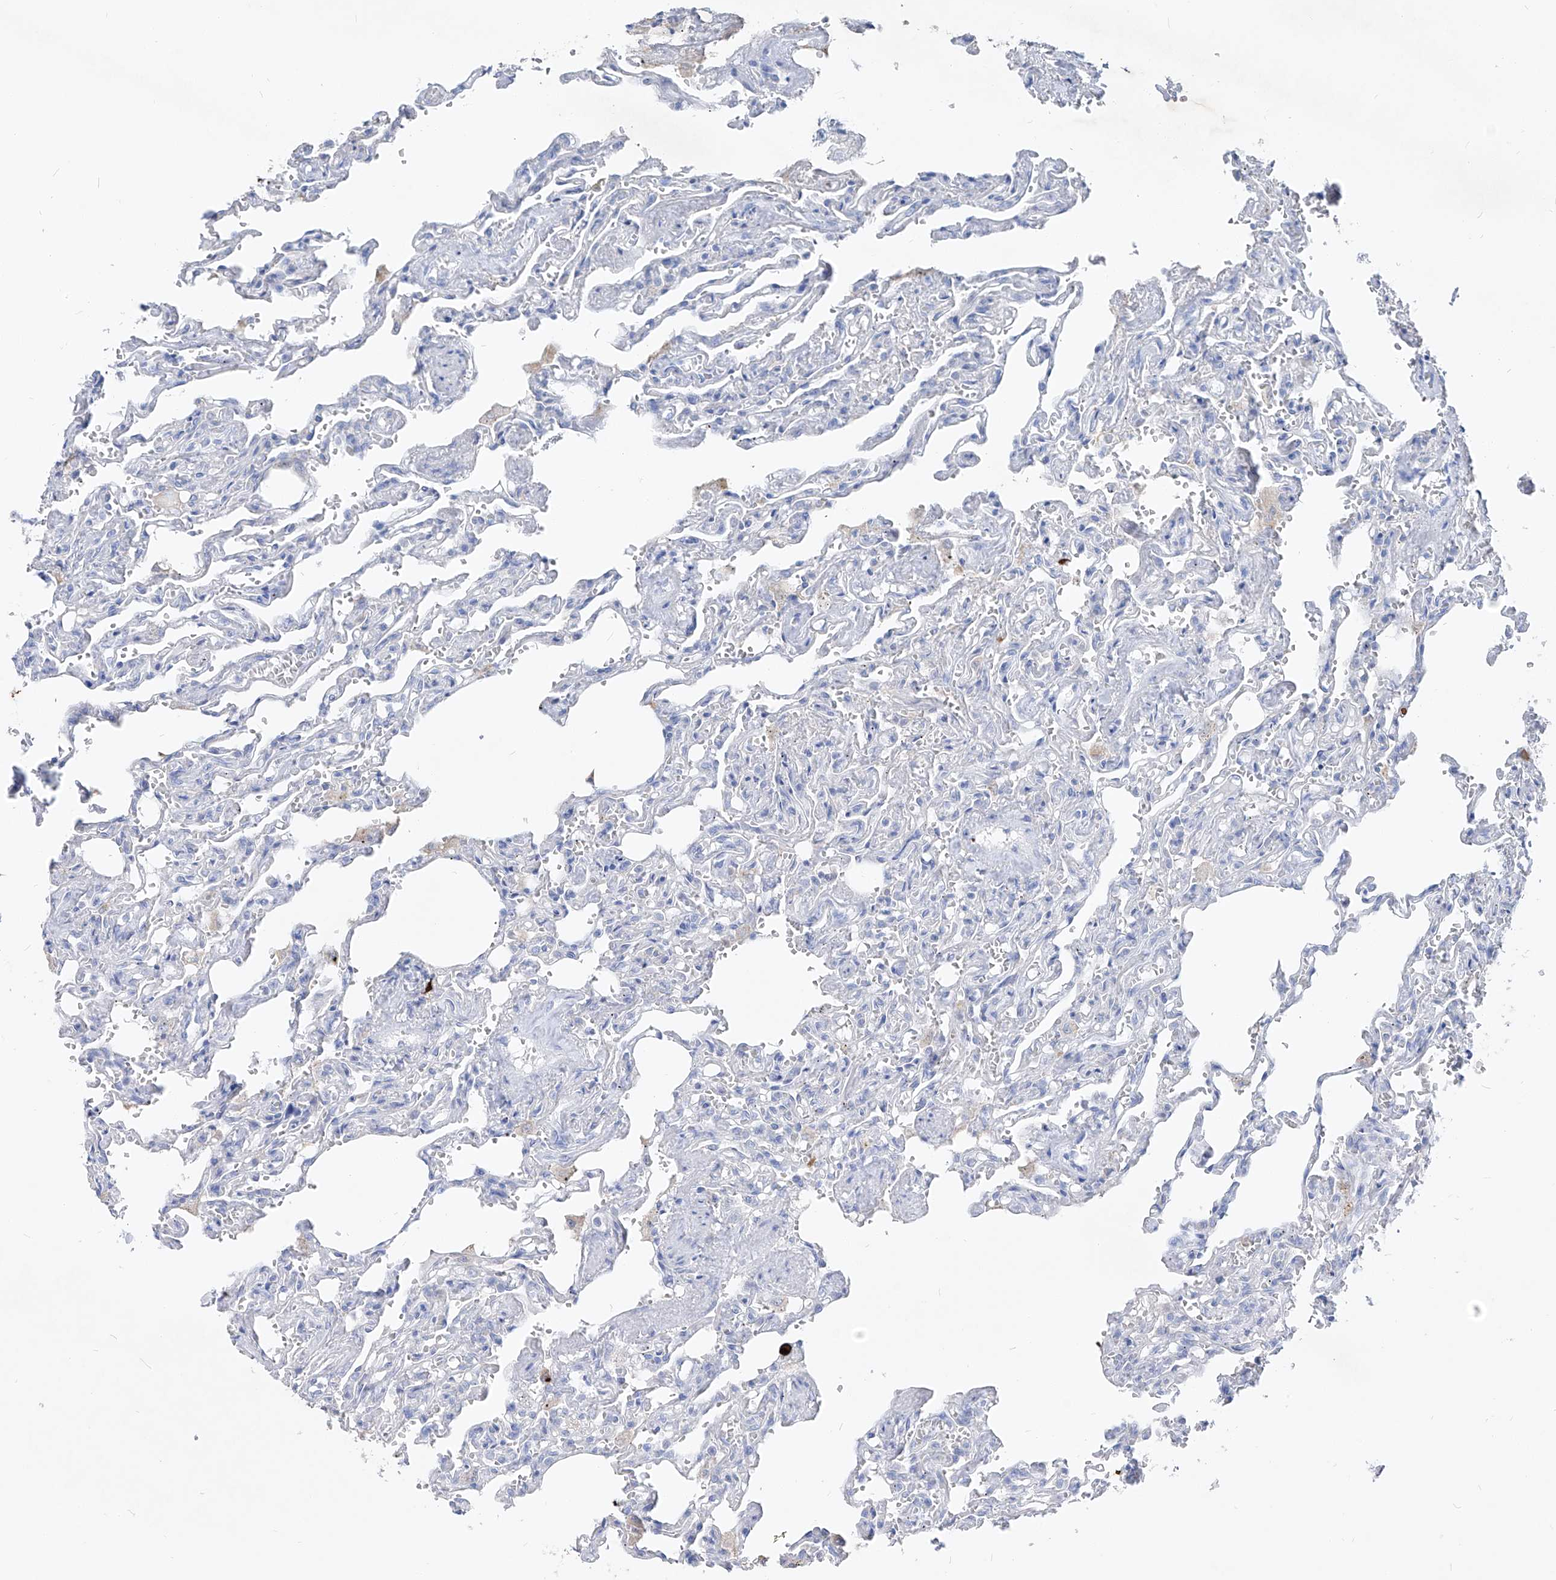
{"staining": {"intensity": "negative", "quantity": "none", "location": "none"}, "tissue": "lung", "cell_type": "Alveolar cells", "image_type": "normal", "snomed": [{"axis": "morphology", "description": "Normal tissue, NOS"}, {"axis": "topography", "description": "Lung"}], "caption": "Immunohistochemistry photomicrograph of normal lung: lung stained with DAB (3,3'-diaminobenzidine) demonstrates no significant protein positivity in alveolar cells. The staining is performed using DAB (3,3'-diaminobenzidine) brown chromogen with nuclei counter-stained in using hematoxylin.", "gene": "FRS3", "patient": {"sex": "male", "age": 21}}